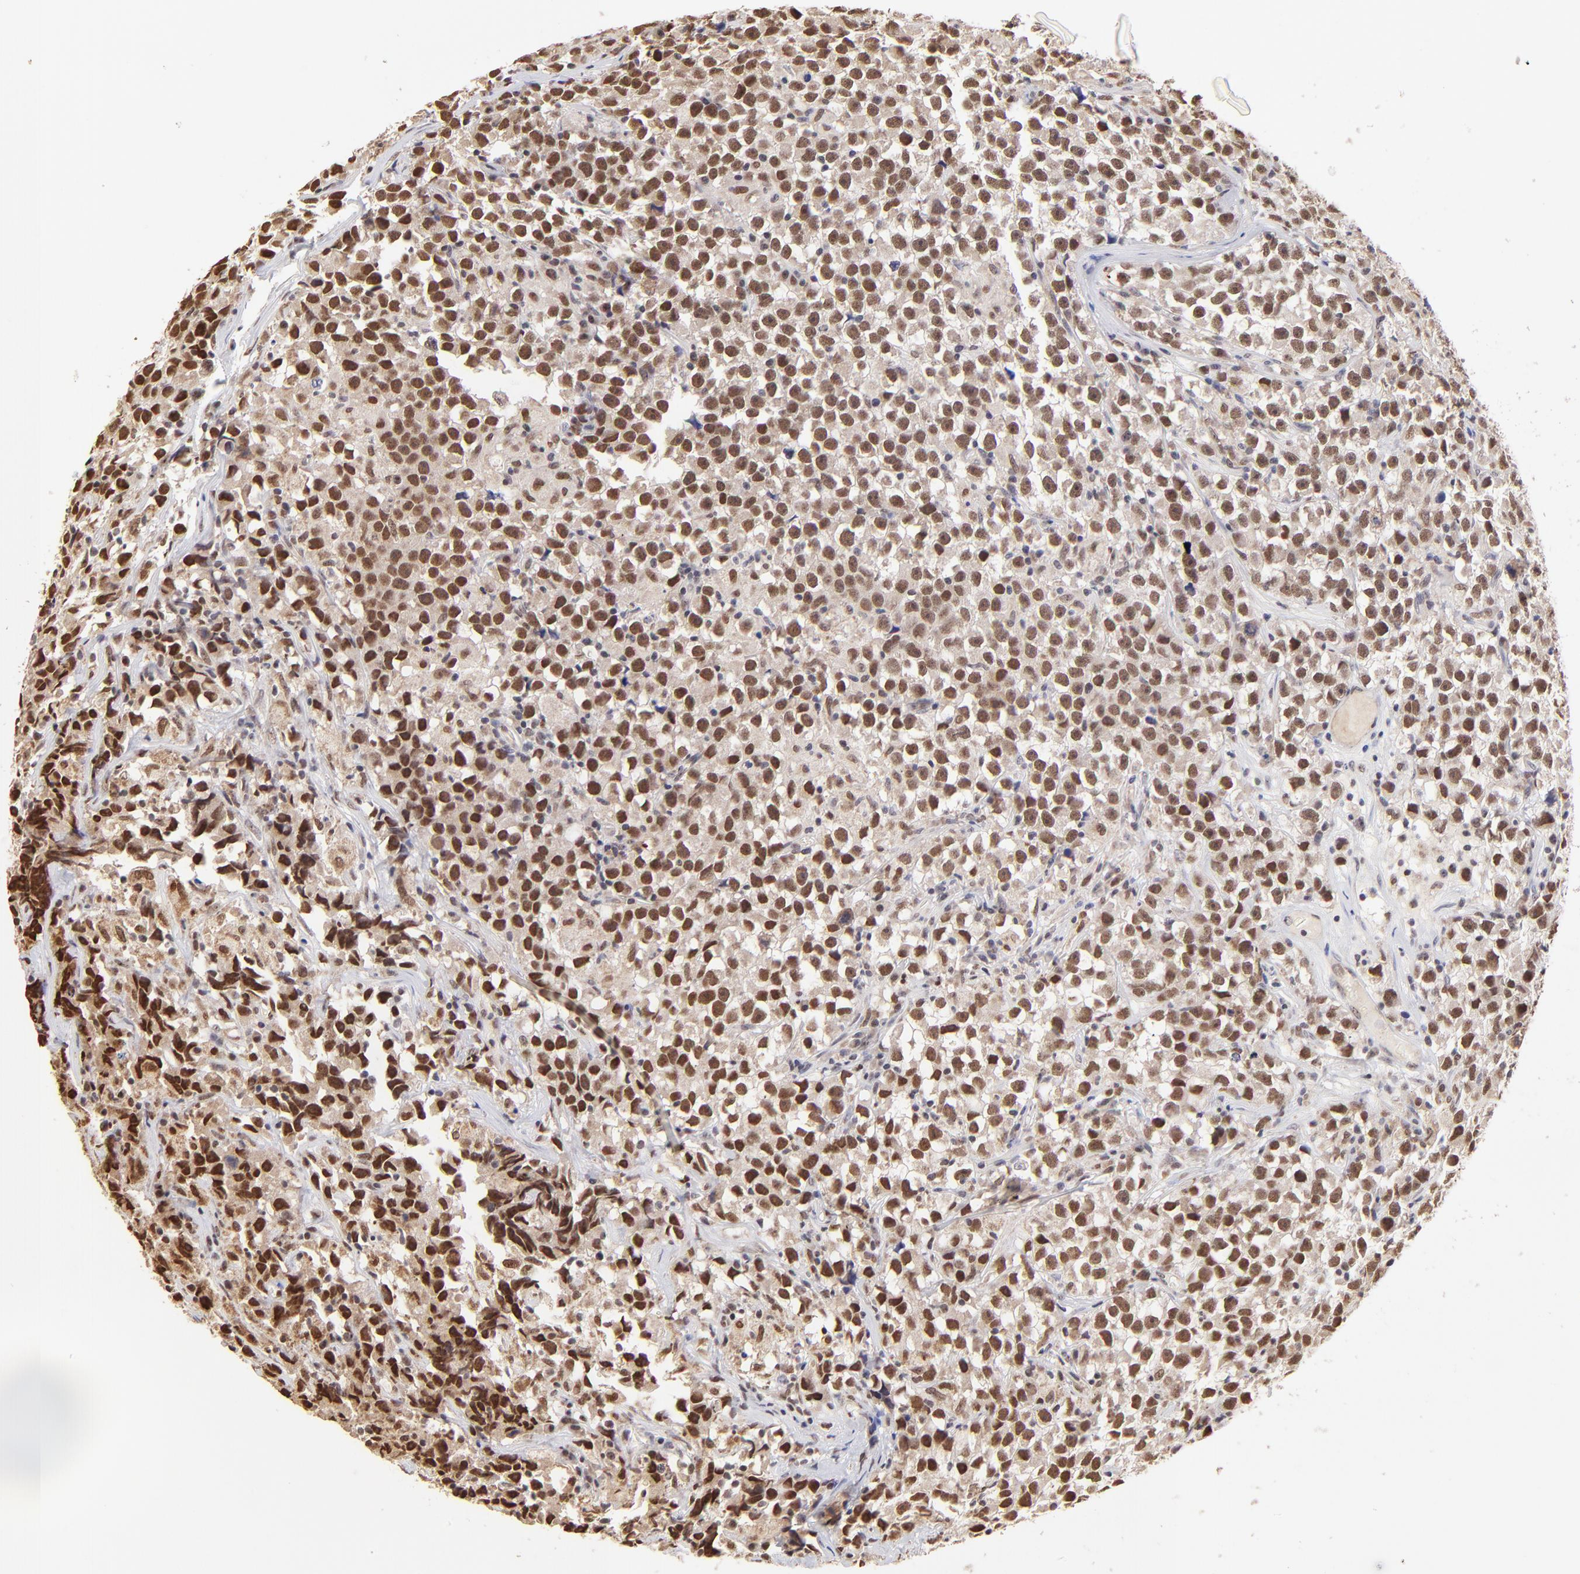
{"staining": {"intensity": "strong", "quantity": ">75%", "location": "nuclear"}, "tissue": "testis cancer", "cell_type": "Tumor cells", "image_type": "cancer", "snomed": [{"axis": "morphology", "description": "Seminoma, NOS"}, {"axis": "topography", "description": "Testis"}], "caption": "Tumor cells show high levels of strong nuclear staining in approximately >75% of cells in seminoma (testis).", "gene": "ZNF670", "patient": {"sex": "male", "age": 33}}